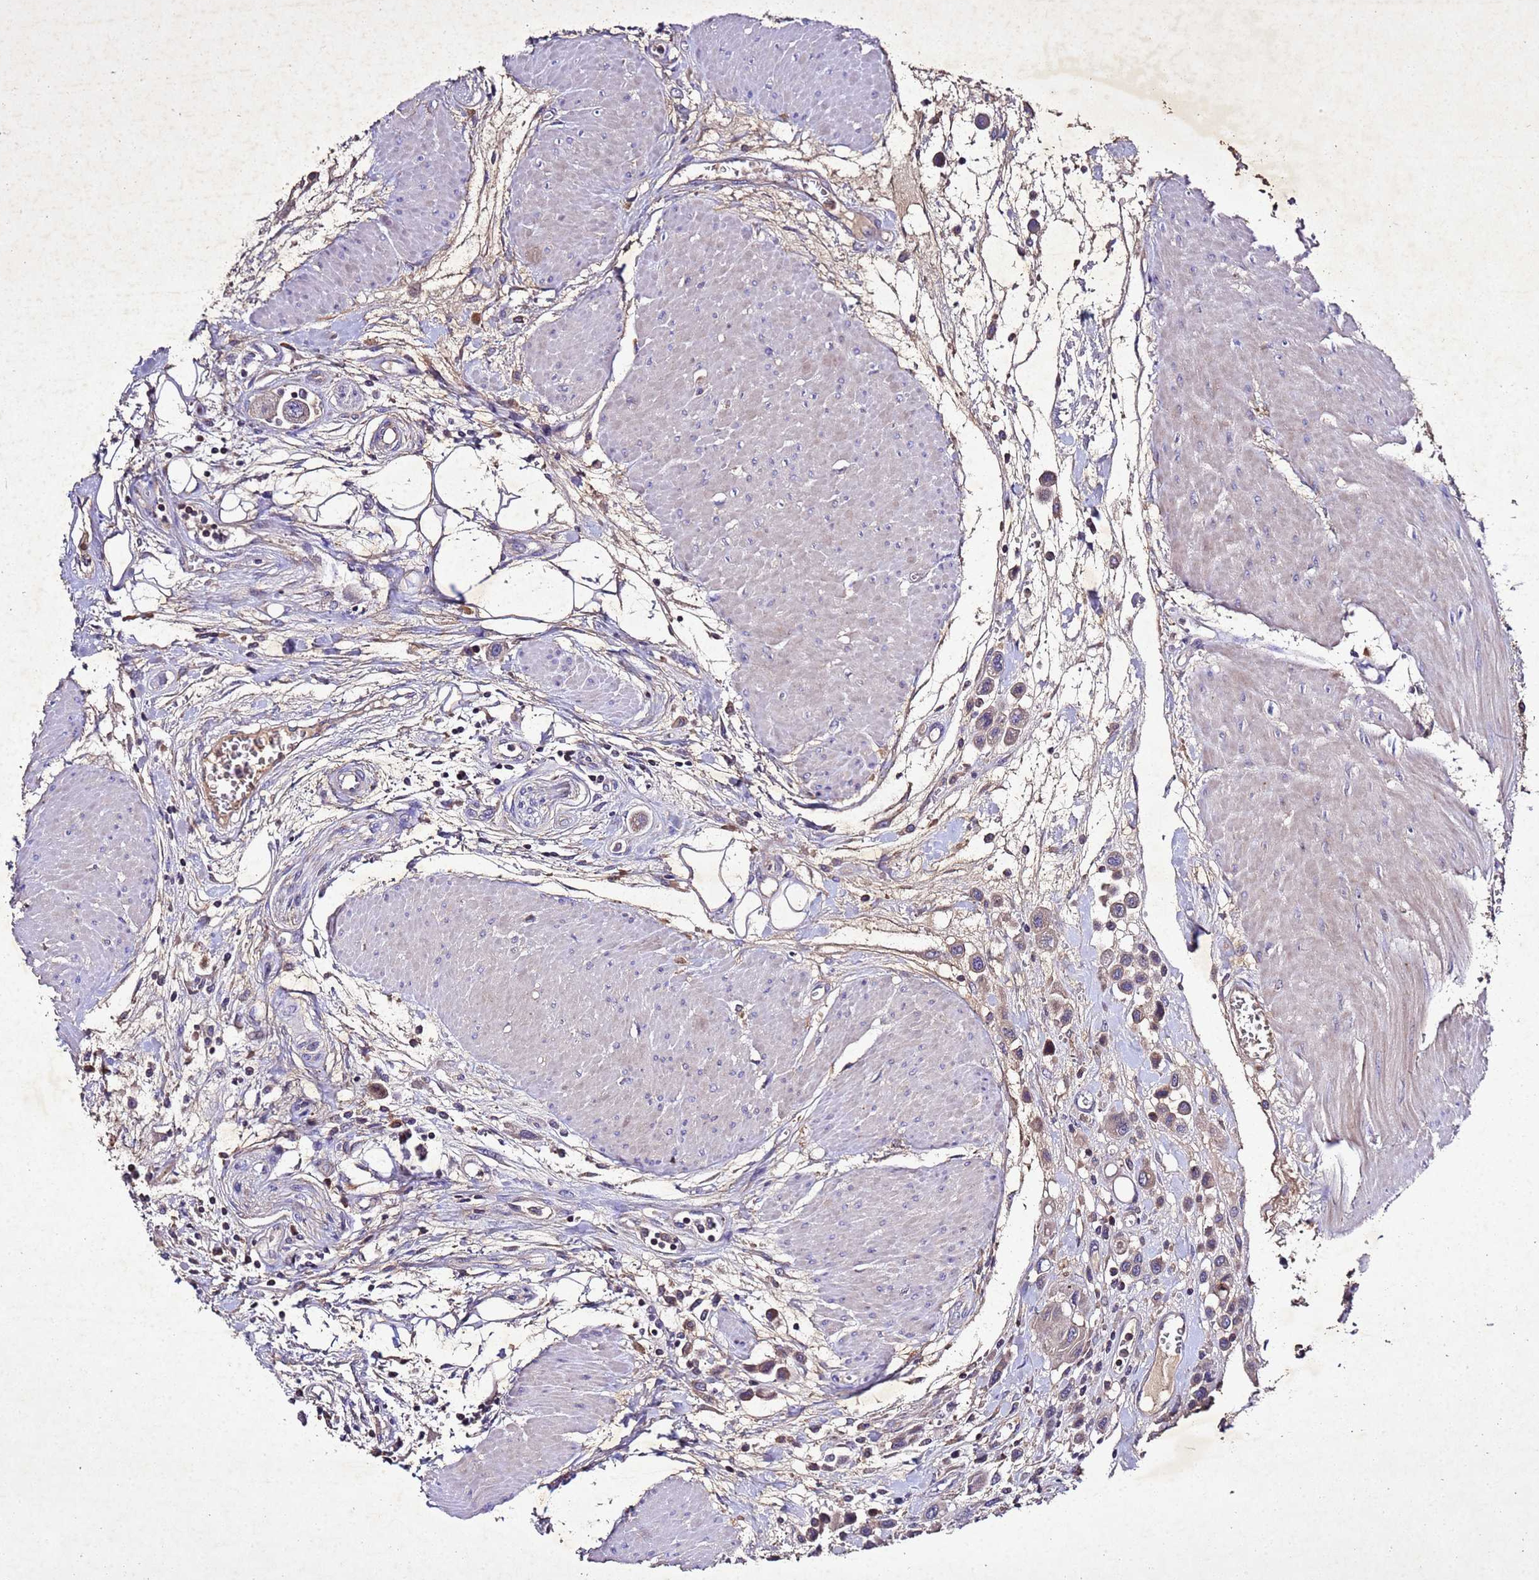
{"staining": {"intensity": "weak", "quantity": "<25%", "location": "cytoplasmic/membranous"}, "tissue": "urothelial cancer", "cell_type": "Tumor cells", "image_type": "cancer", "snomed": [{"axis": "morphology", "description": "Urothelial carcinoma, High grade"}, {"axis": "topography", "description": "Urinary bladder"}], "caption": "Urothelial cancer was stained to show a protein in brown. There is no significant staining in tumor cells.", "gene": "SV2B", "patient": {"sex": "male", "age": 50}}